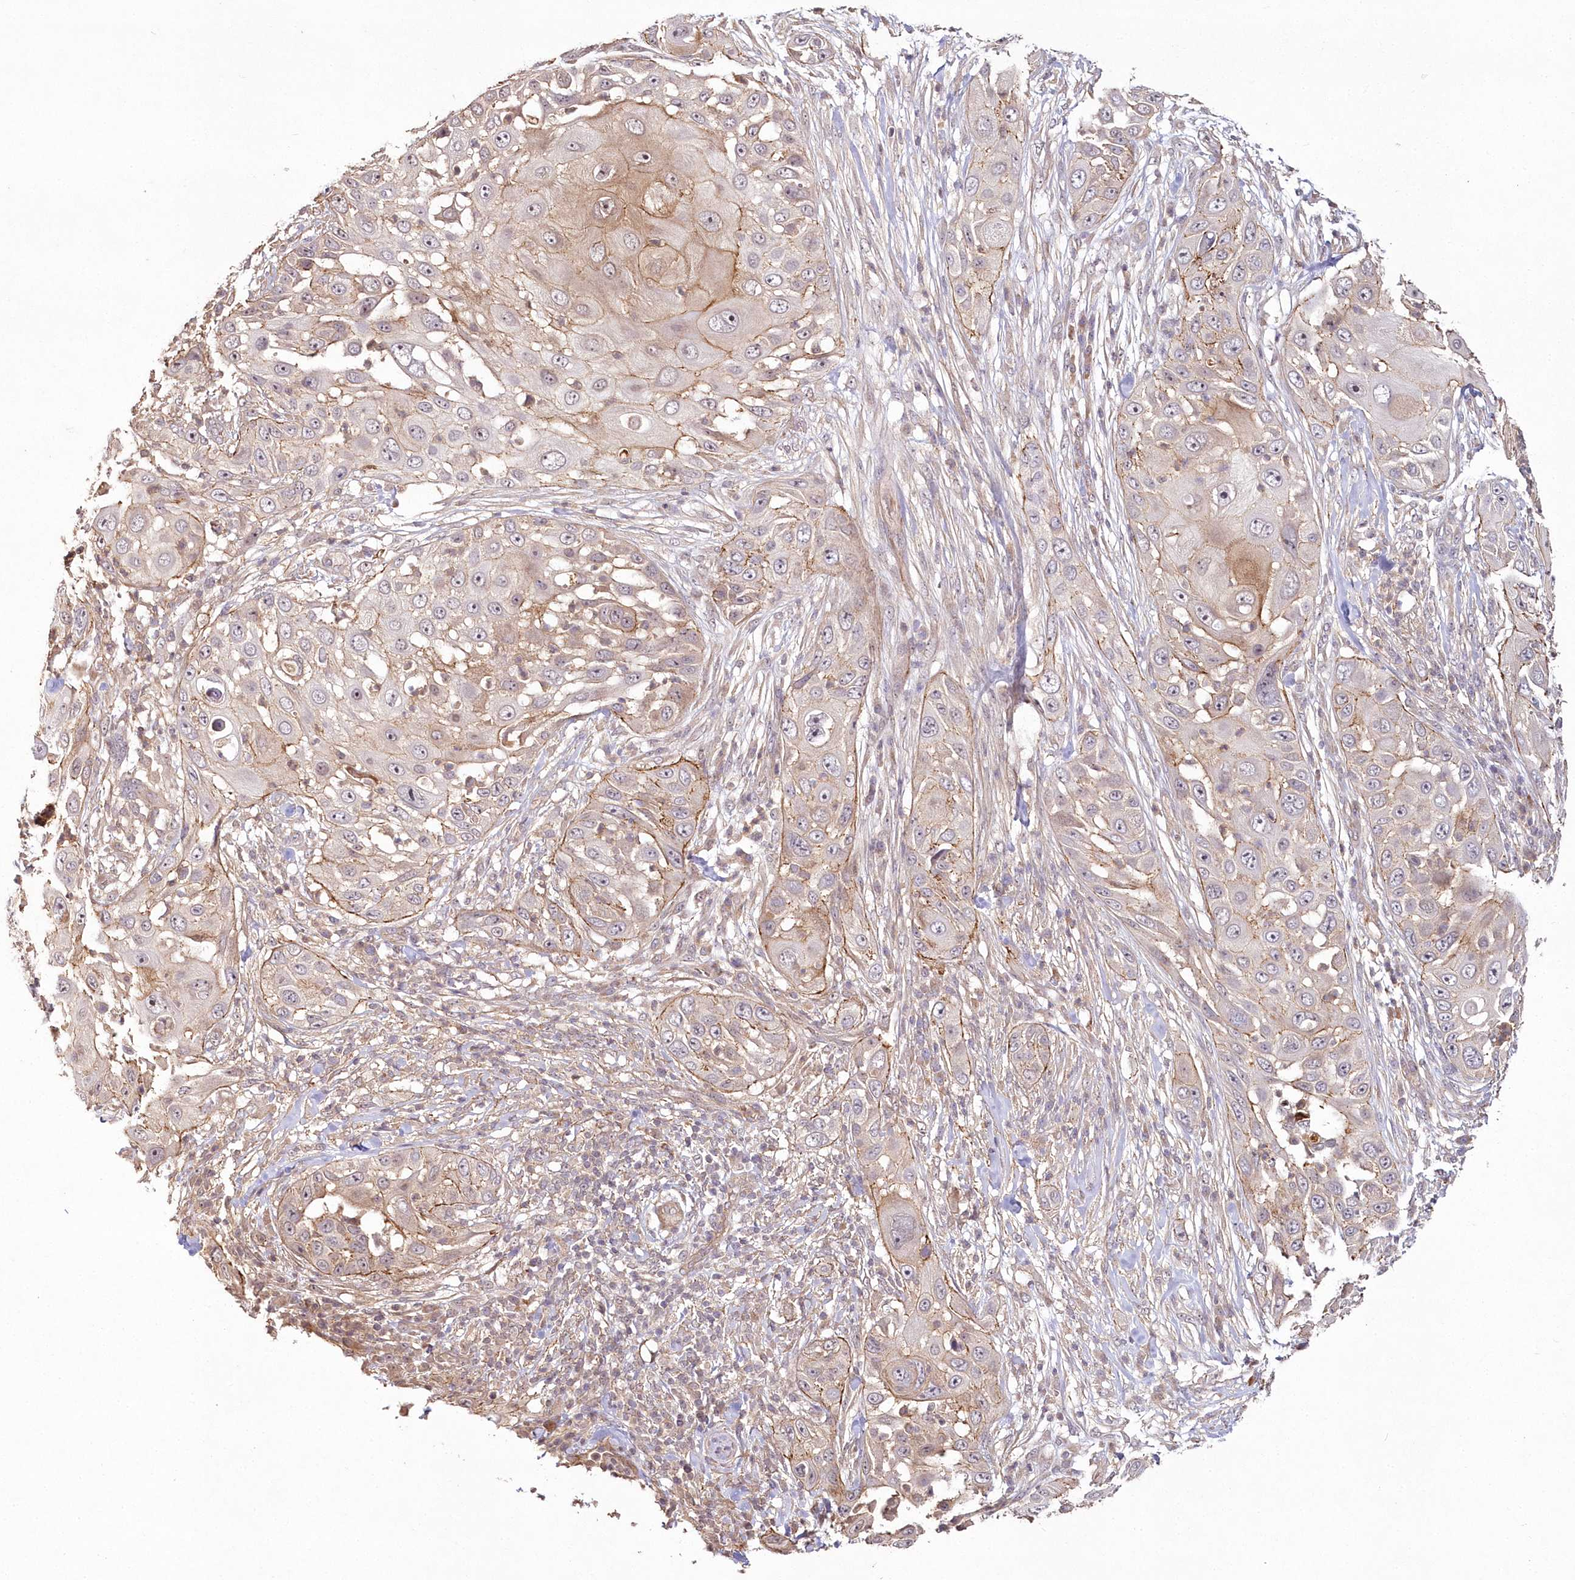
{"staining": {"intensity": "moderate", "quantity": "25%-75%", "location": "cytoplasmic/membranous,nuclear"}, "tissue": "skin cancer", "cell_type": "Tumor cells", "image_type": "cancer", "snomed": [{"axis": "morphology", "description": "Squamous cell carcinoma, NOS"}, {"axis": "topography", "description": "Skin"}], "caption": "This histopathology image shows squamous cell carcinoma (skin) stained with immunohistochemistry (IHC) to label a protein in brown. The cytoplasmic/membranous and nuclear of tumor cells show moderate positivity for the protein. Nuclei are counter-stained blue.", "gene": "HYCC2", "patient": {"sex": "female", "age": 44}}